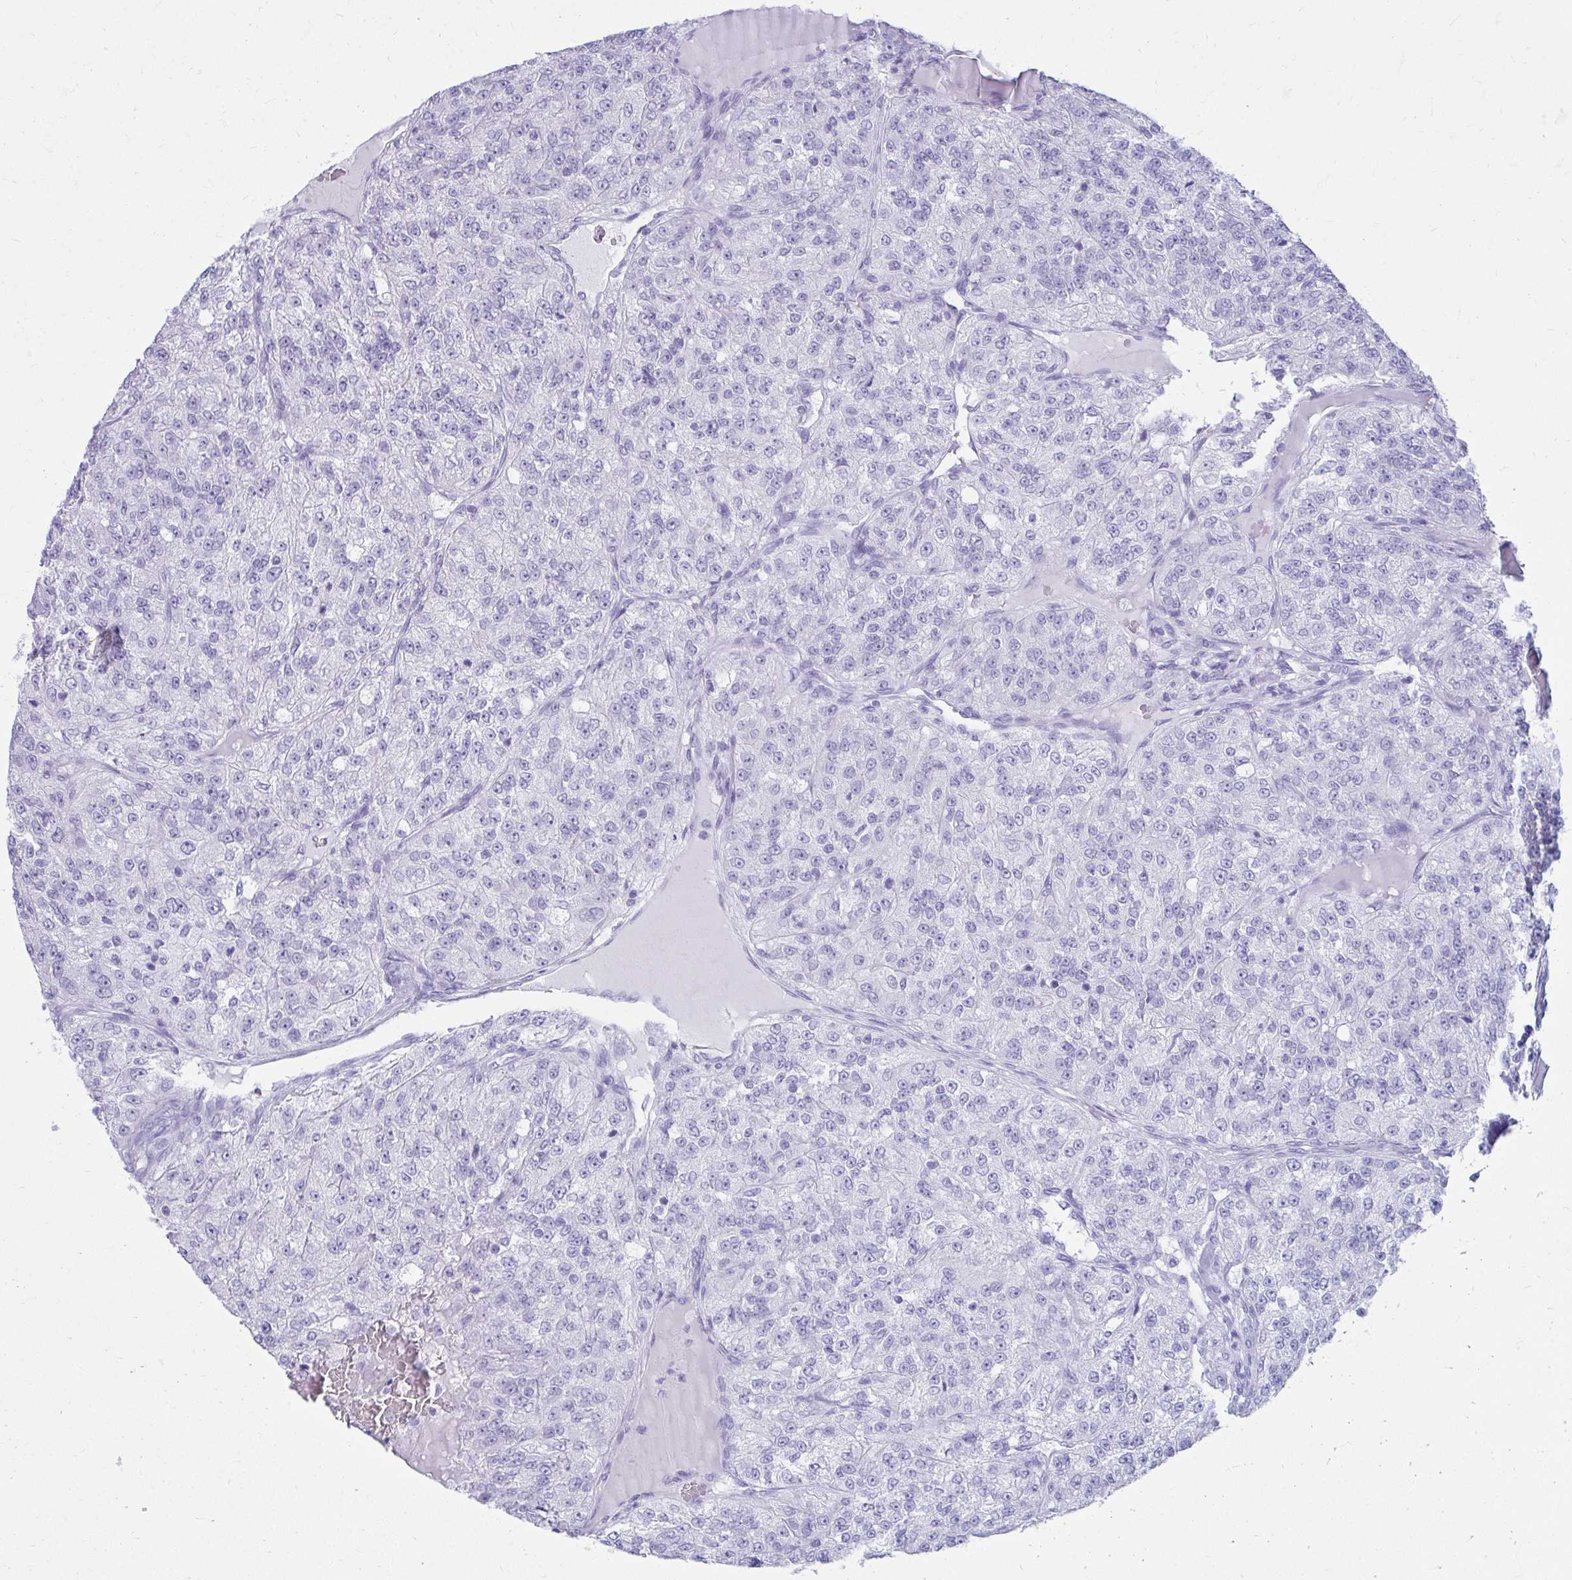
{"staining": {"intensity": "negative", "quantity": "none", "location": "none"}, "tissue": "renal cancer", "cell_type": "Tumor cells", "image_type": "cancer", "snomed": [{"axis": "morphology", "description": "Adenocarcinoma, NOS"}, {"axis": "topography", "description": "Kidney"}], "caption": "Immunohistochemical staining of renal cancer (adenocarcinoma) shows no significant expression in tumor cells.", "gene": "ATP4B", "patient": {"sex": "female", "age": 63}}